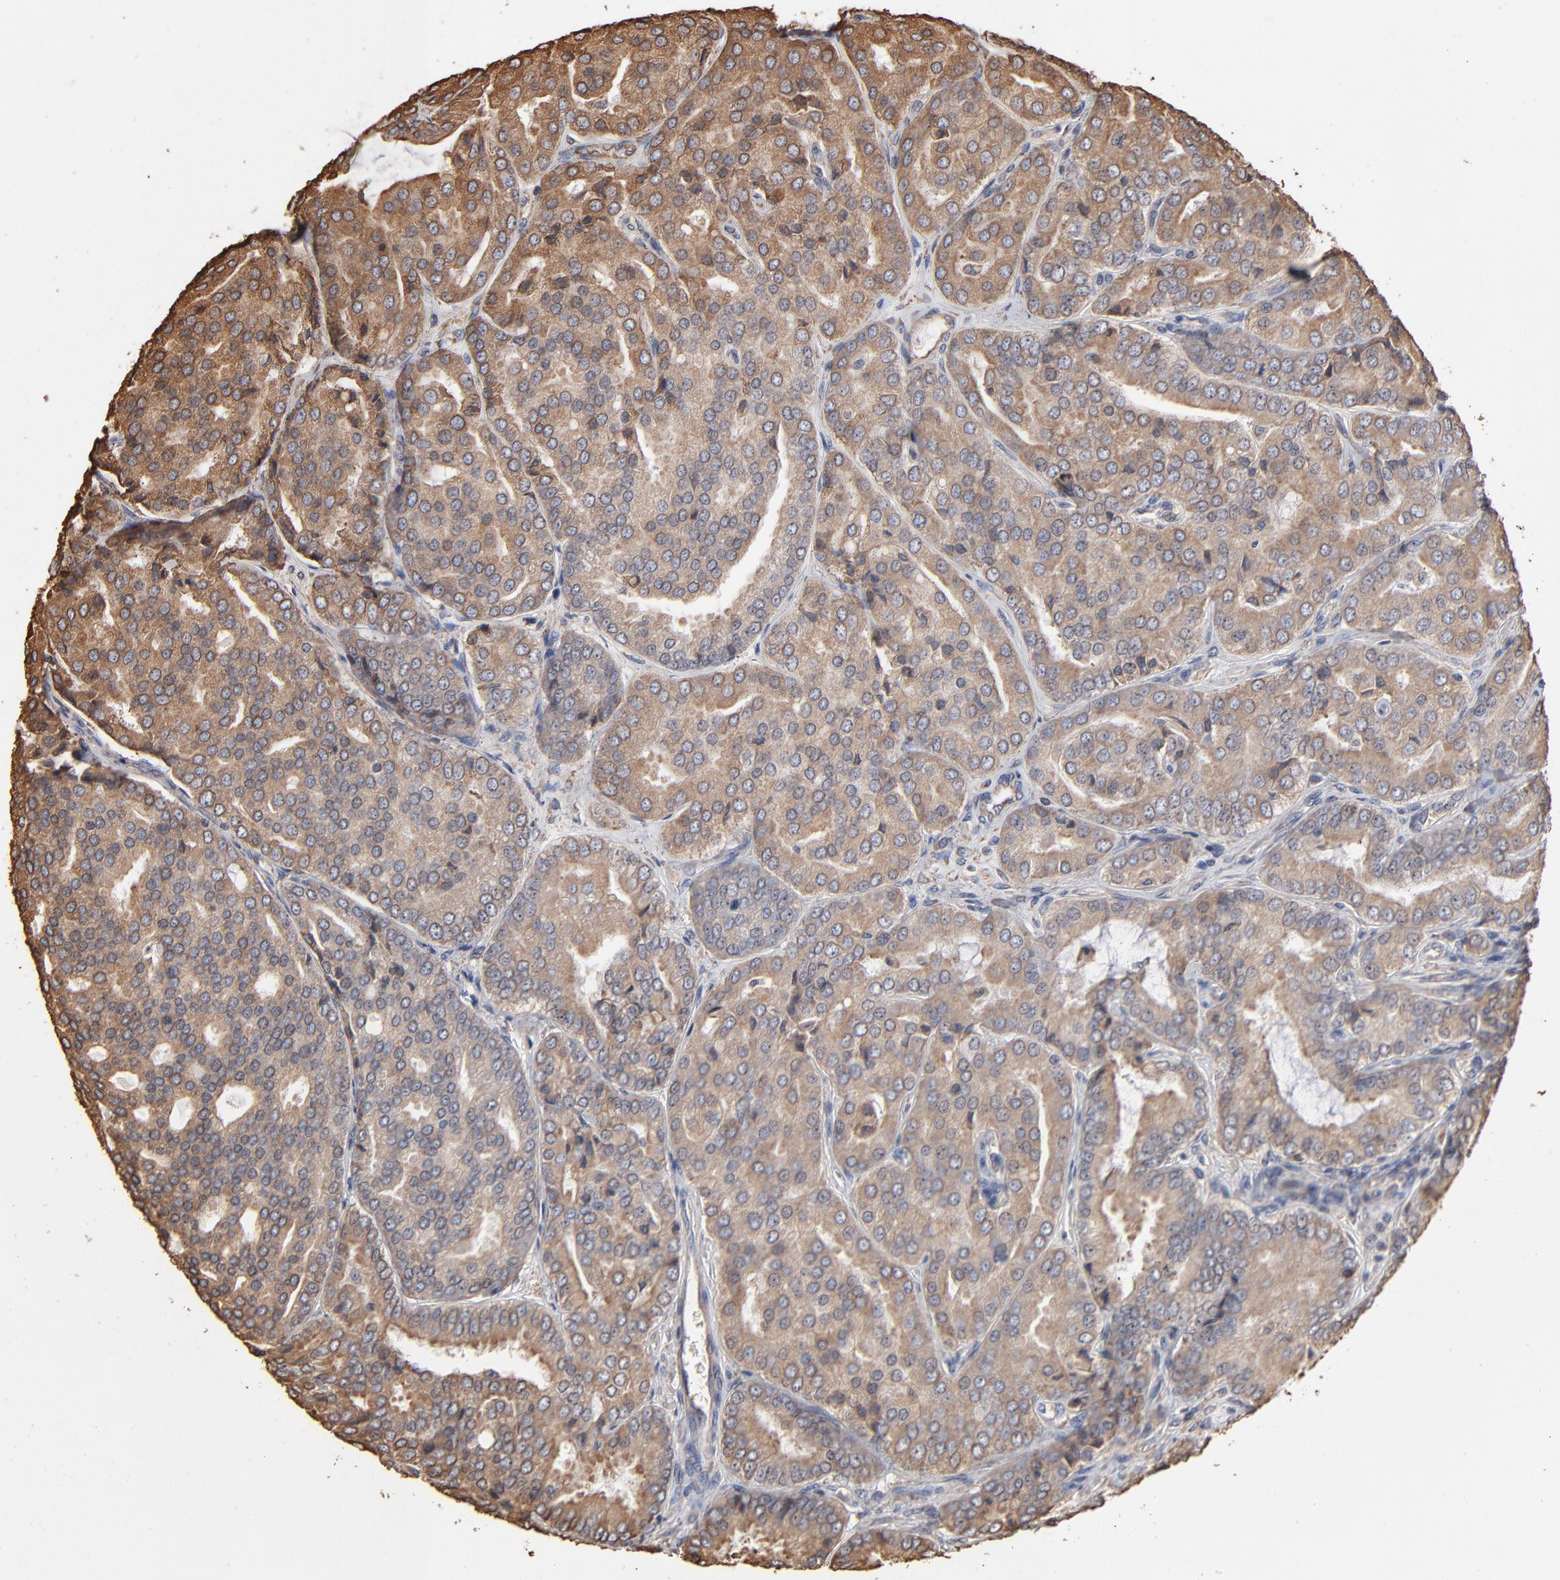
{"staining": {"intensity": "moderate", "quantity": ">75%", "location": "cytoplasmic/membranous"}, "tissue": "prostate cancer", "cell_type": "Tumor cells", "image_type": "cancer", "snomed": [{"axis": "morphology", "description": "Adenocarcinoma, High grade"}, {"axis": "topography", "description": "Prostate"}], "caption": "Prostate high-grade adenocarcinoma tissue shows moderate cytoplasmic/membranous expression in about >75% of tumor cells, visualized by immunohistochemistry.", "gene": "PDIA3", "patient": {"sex": "male", "age": 64}}